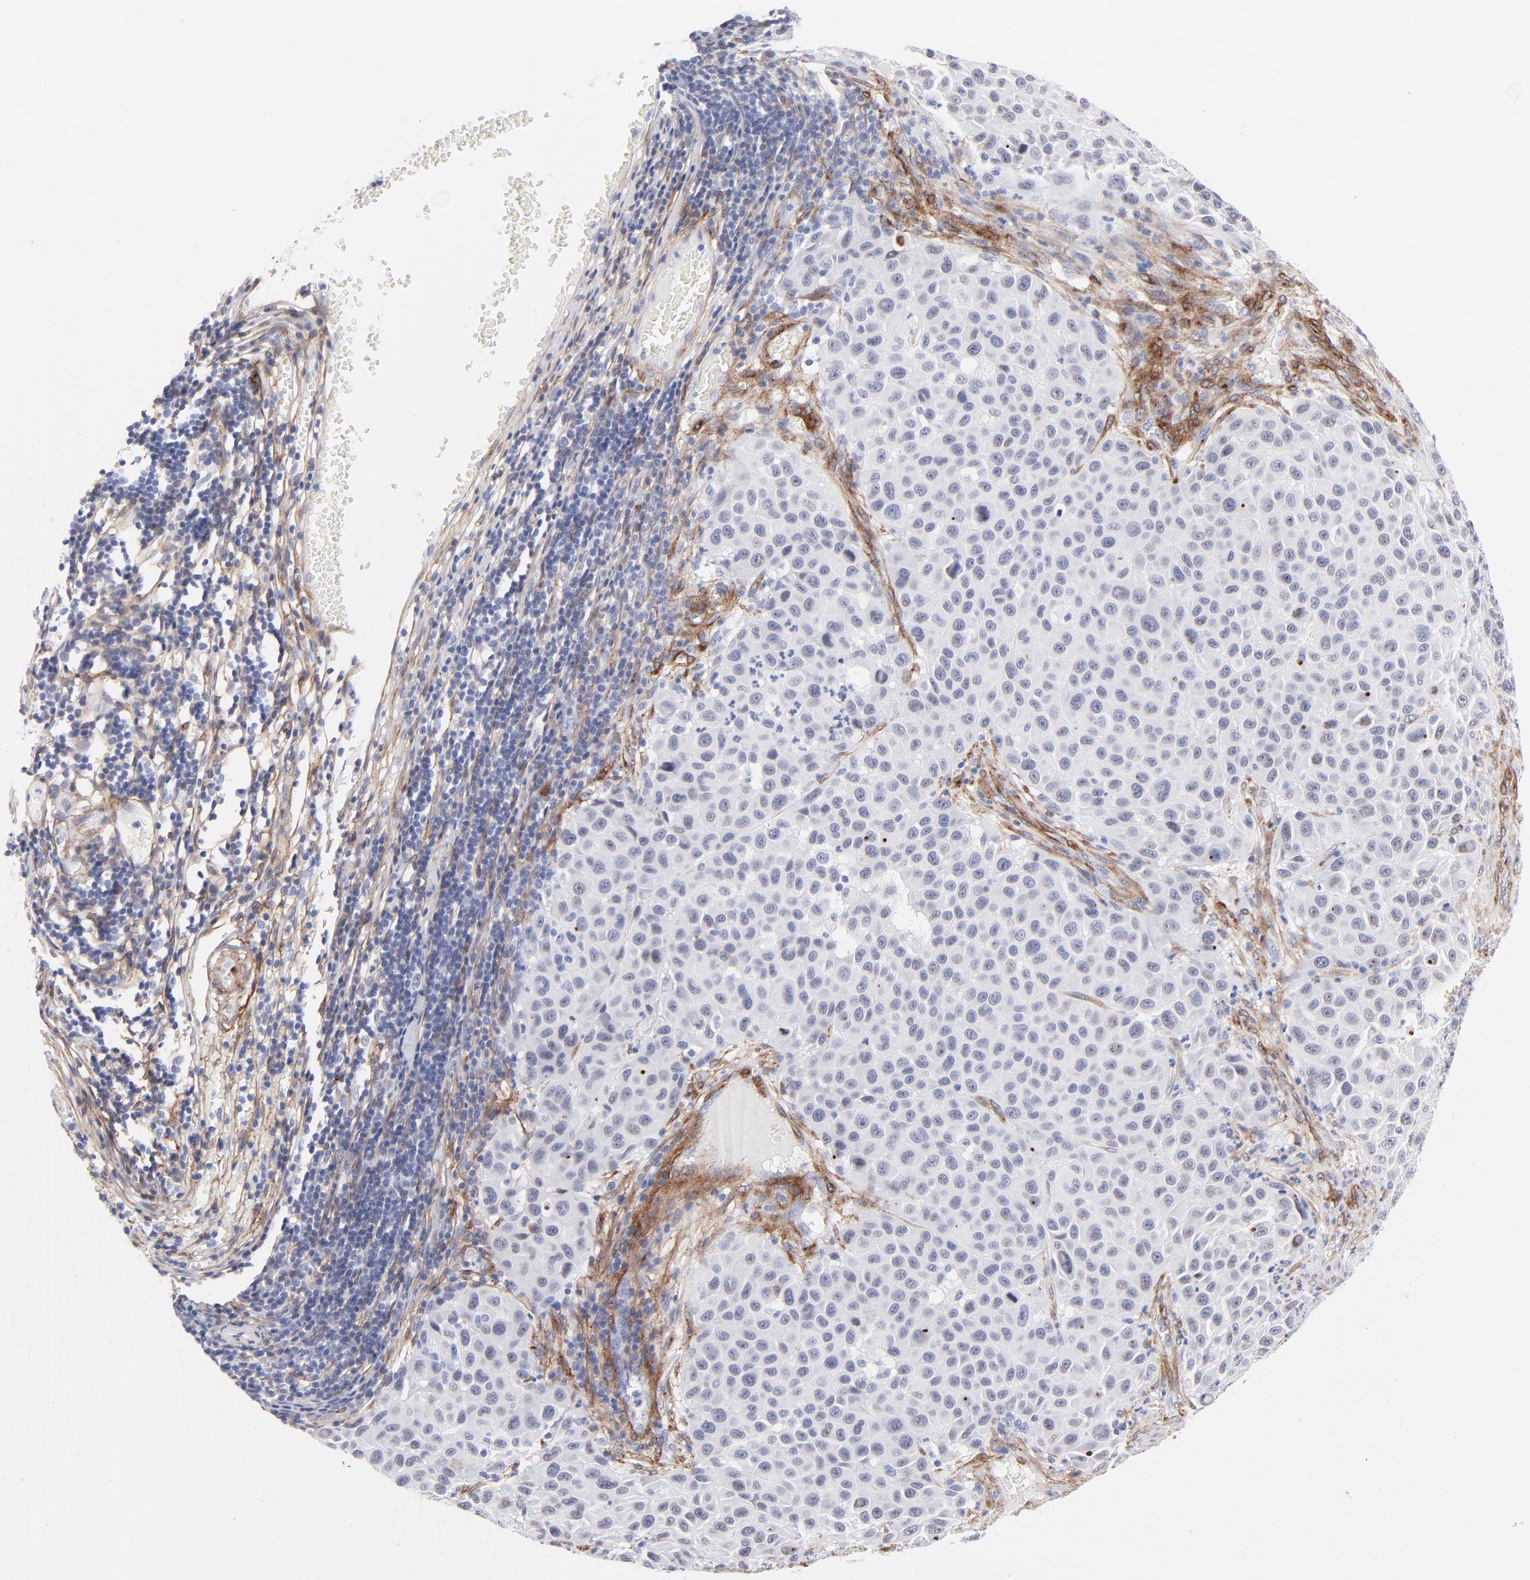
{"staining": {"intensity": "weak", "quantity": "<25%", "location": "nuclear"}, "tissue": "melanoma", "cell_type": "Tumor cells", "image_type": "cancer", "snomed": [{"axis": "morphology", "description": "Malignant melanoma, Metastatic site"}, {"axis": "topography", "description": "Lymph node"}], "caption": "This is a image of IHC staining of malignant melanoma (metastatic site), which shows no expression in tumor cells.", "gene": "PDGFRB", "patient": {"sex": "male", "age": 61}}